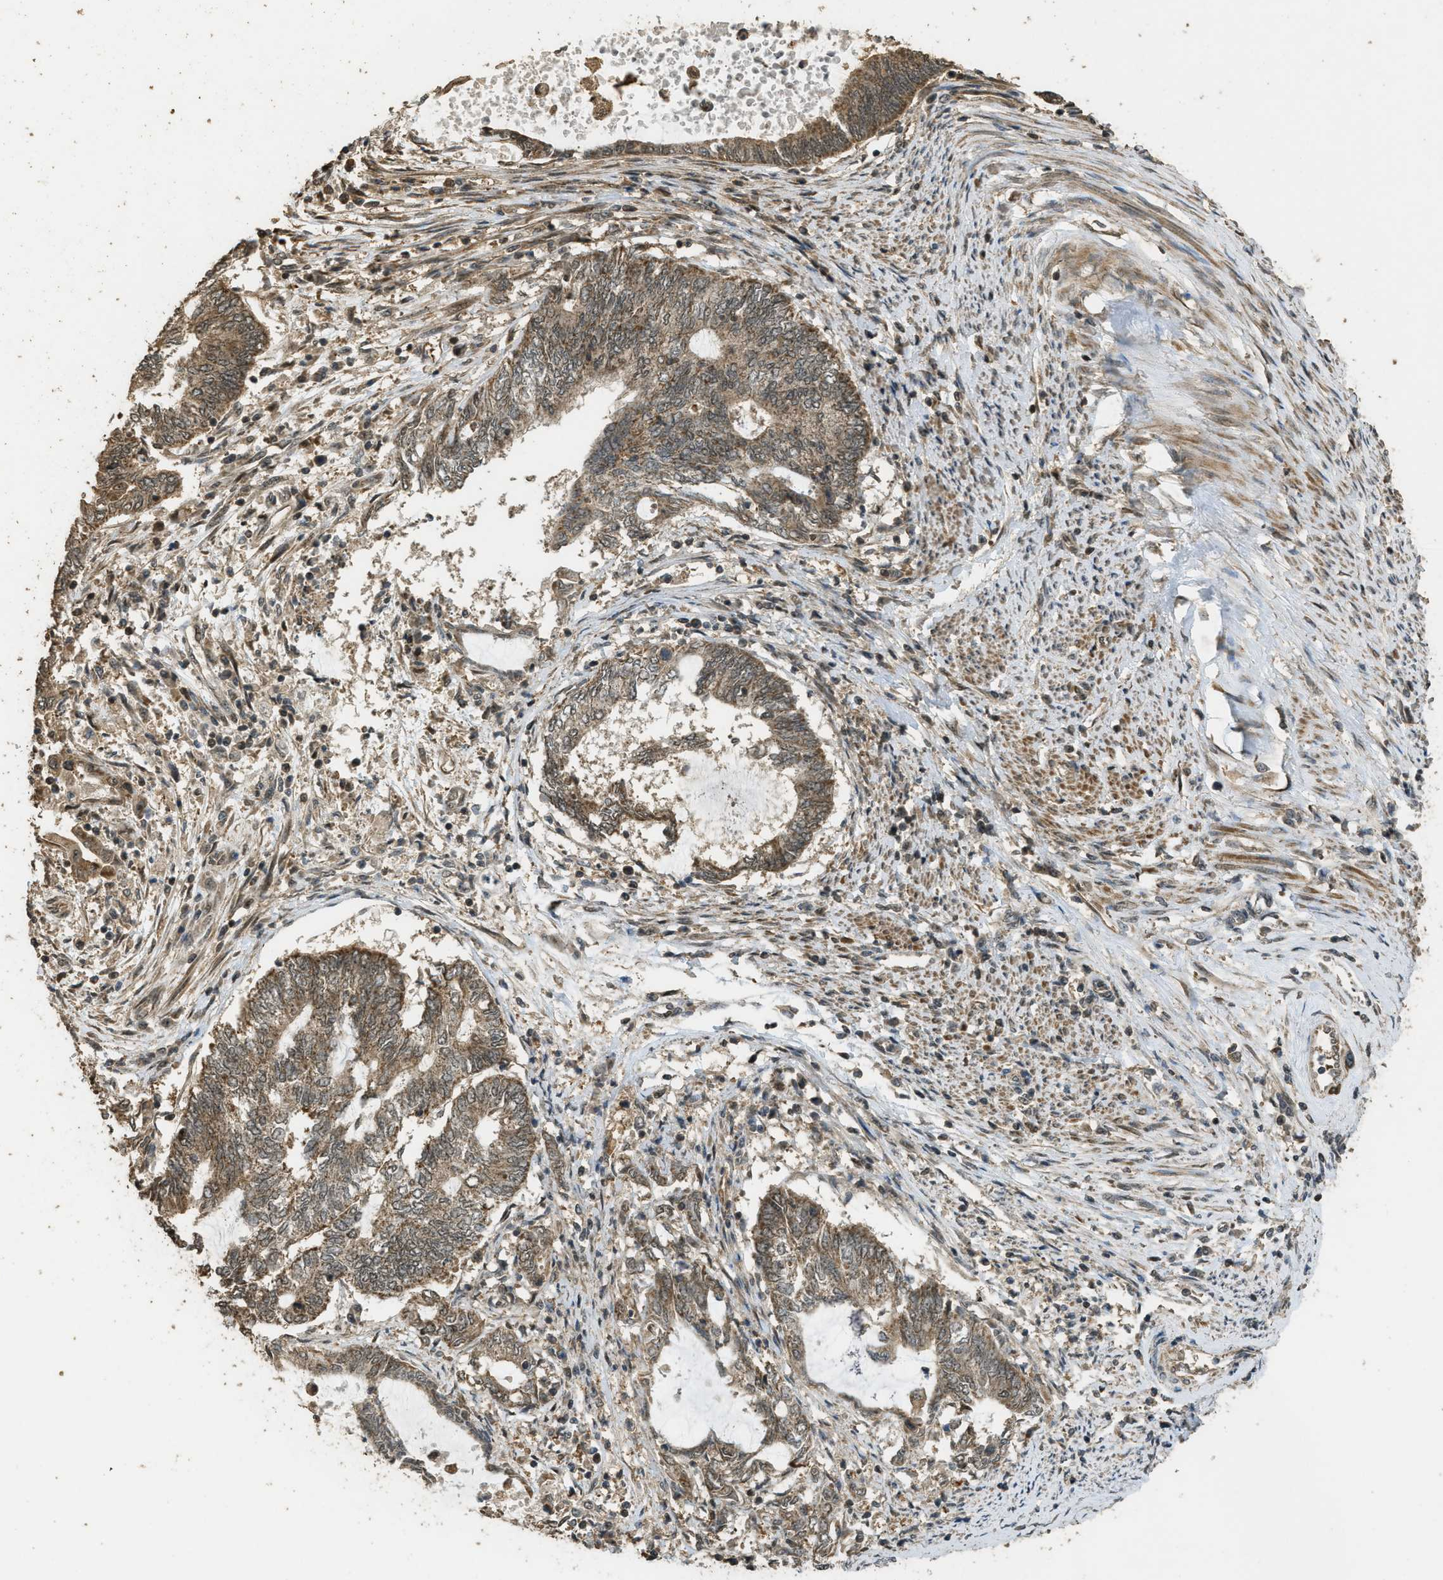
{"staining": {"intensity": "moderate", "quantity": ">75%", "location": "cytoplasmic/membranous"}, "tissue": "endometrial cancer", "cell_type": "Tumor cells", "image_type": "cancer", "snomed": [{"axis": "morphology", "description": "Adenocarcinoma, NOS"}, {"axis": "topography", "description": "Uterus"}, {"axis": "topography", "description": "Endometrium"}], "caption": "Protein positivity by IHC exhibits moderate cytoplasmic/membranous expression in about >75% of tumor cells in endometrial cancer (adenocarcinoma).", "gene": "CTPS1", "patient": {"sex": "female", "age": 70}}